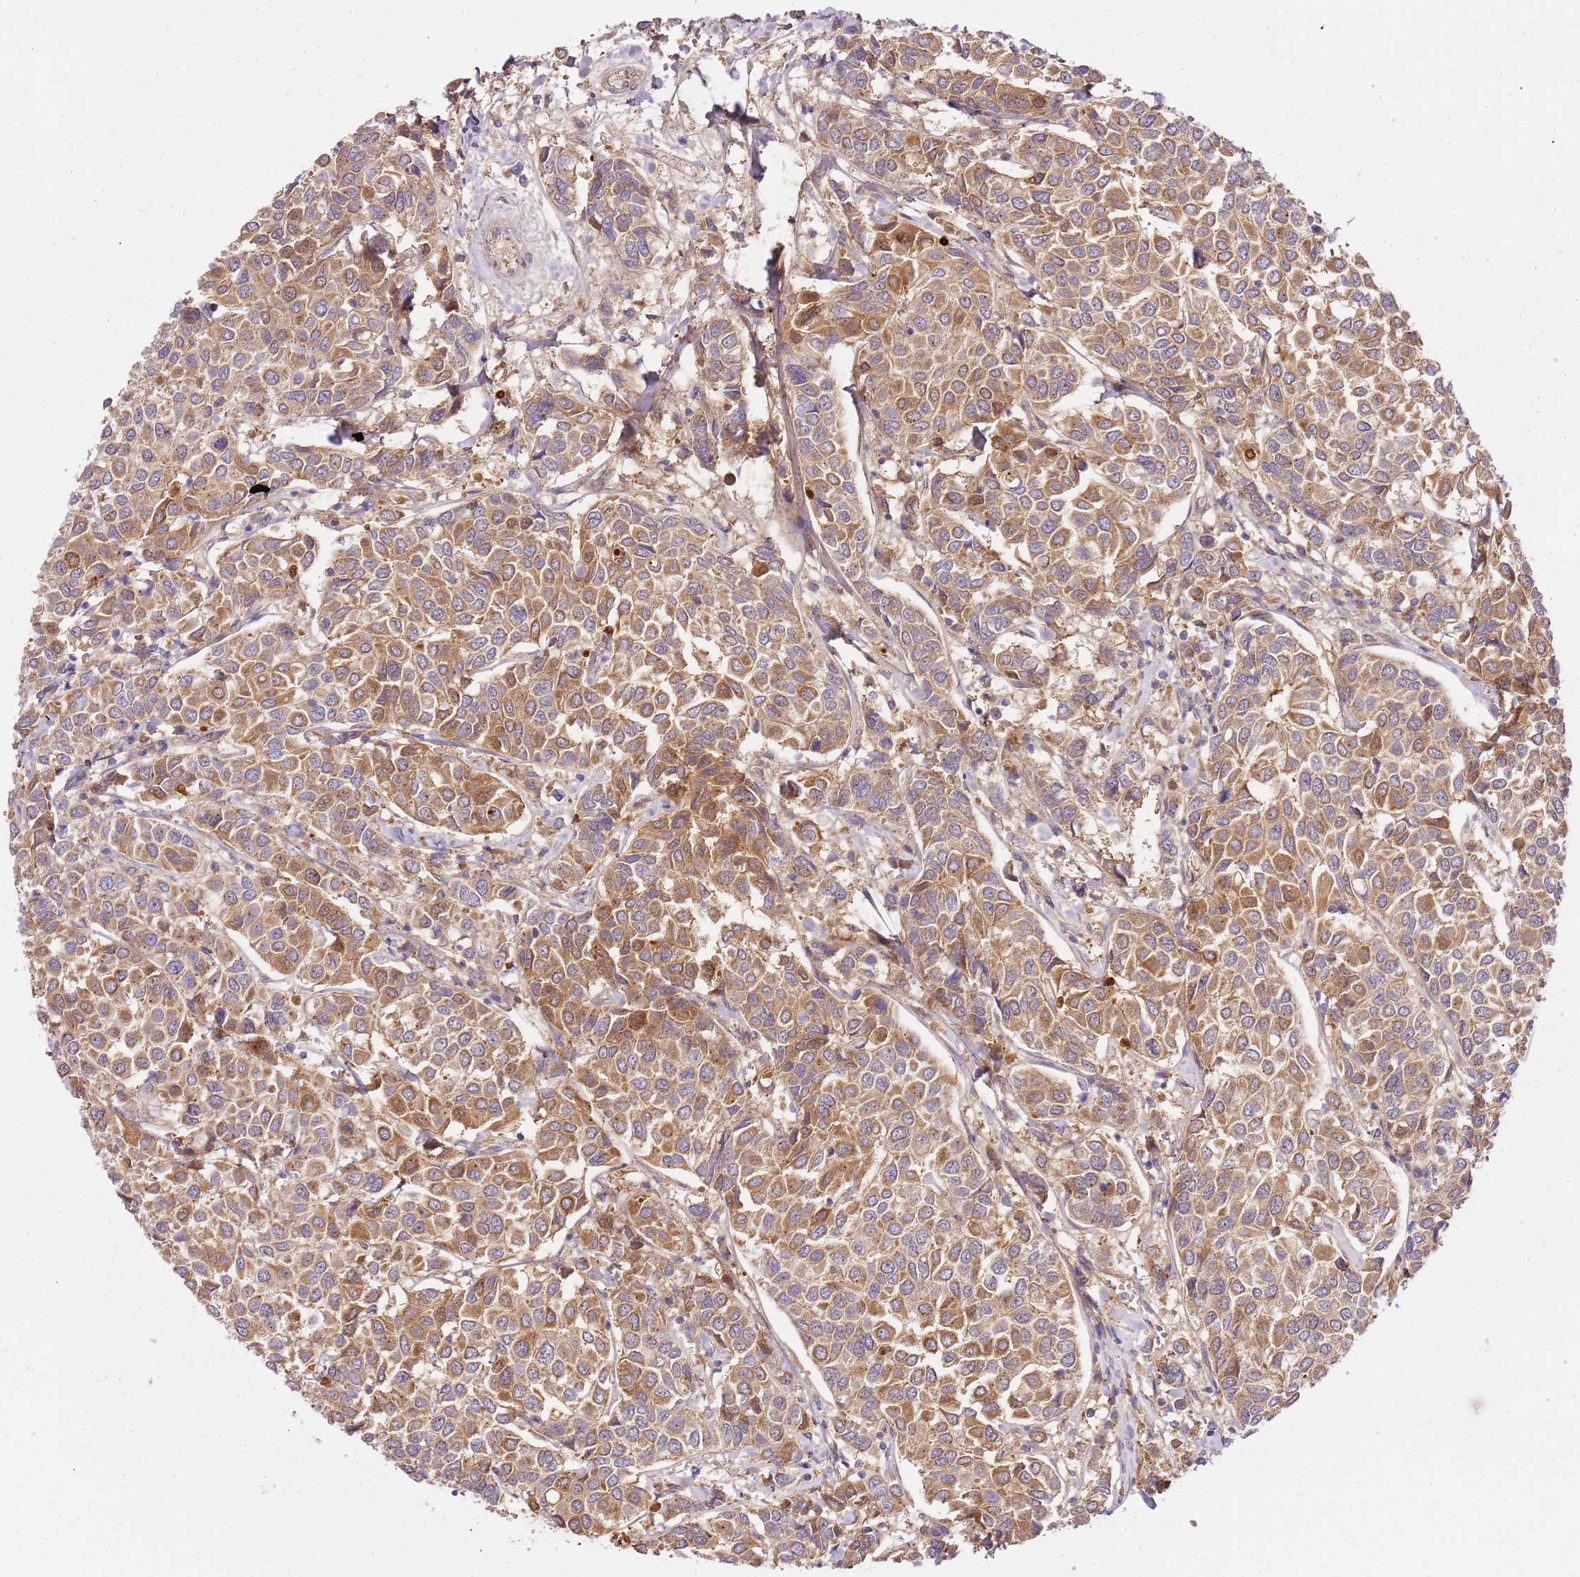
{"staining": {"intensity": "moderate", "quantity": ">75%", "location": "cytoplasmic/membranous"}, "tissue": "breast cancer", "cell_type": "Tumor cells", "image_type": "cancer", "snomed": [{"axis": "morphology", "description": "Duct carcinoma"}, {"axis": "topography", "description": "Breast"}], "caption": "Approximately >75% of tumor cells in breast intraductal carcinoma demonstrate moderate cytoplasmic/membranous protein staining as visualized by brown immunohistochemical staining.", "gene": "C8G", "patient": {"sex": "female", "age": 55}}